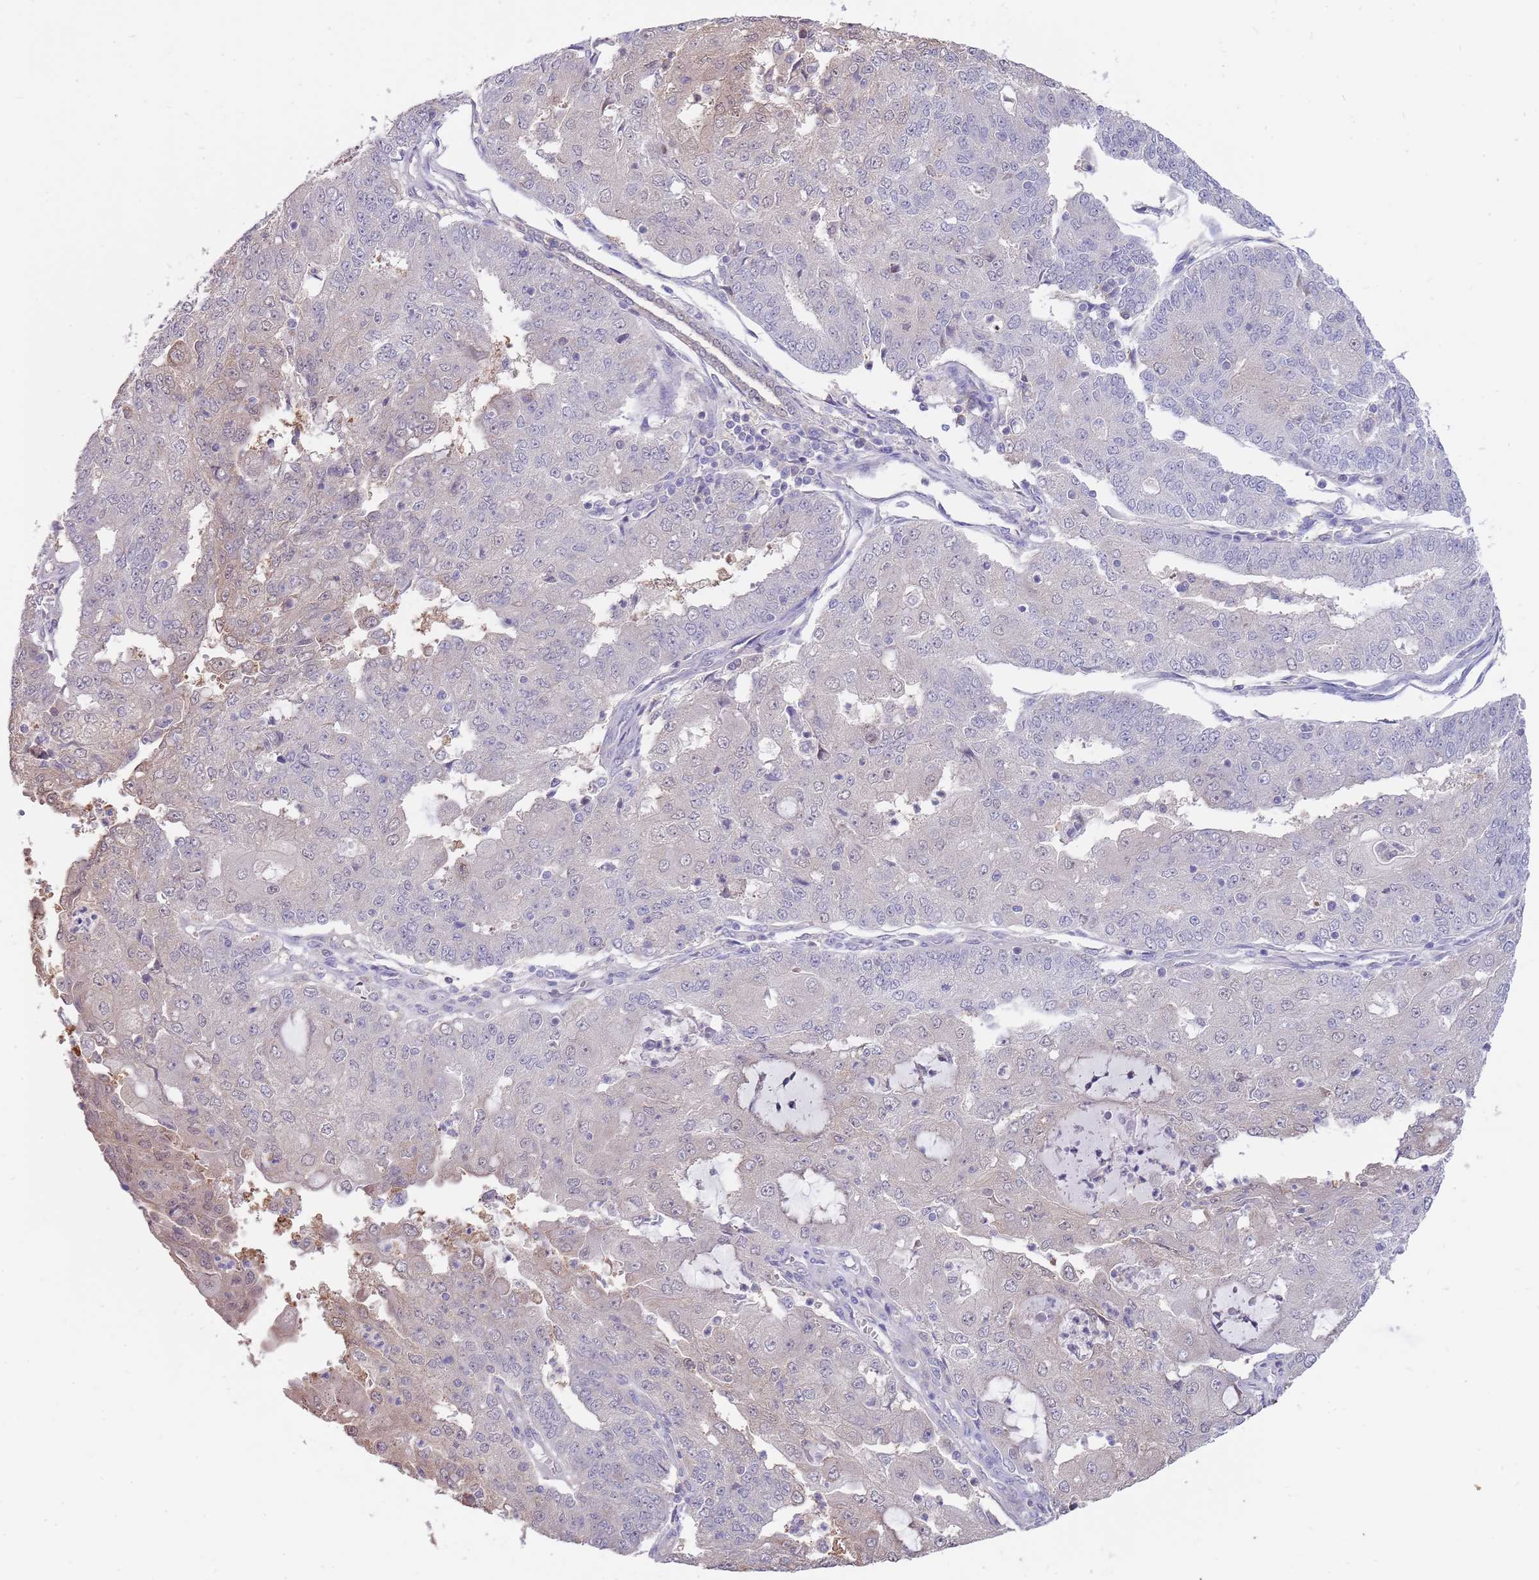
{"staining": {"intensity": "weak", "quantity": "<25%", "location": "cytoplasmic/membranous,nuclear"}, "tissue": "endometrial cancer", "cell_type": "Tumor cells", "image_type": "cancer", "snomed": [{"axis": "morphology", "description": "Adenocarcinoma, NOS"}, {"axis": "topography", "description": "Endometrium"}], "caption": "Immunohistochemistry micrograph of neoplastic tissue: endometrial cancer stained with DAB exhibits no significant protein staining in tumor cells.", "gene": "AP5S1", "patient": {"sex": "female", "age": 56}}